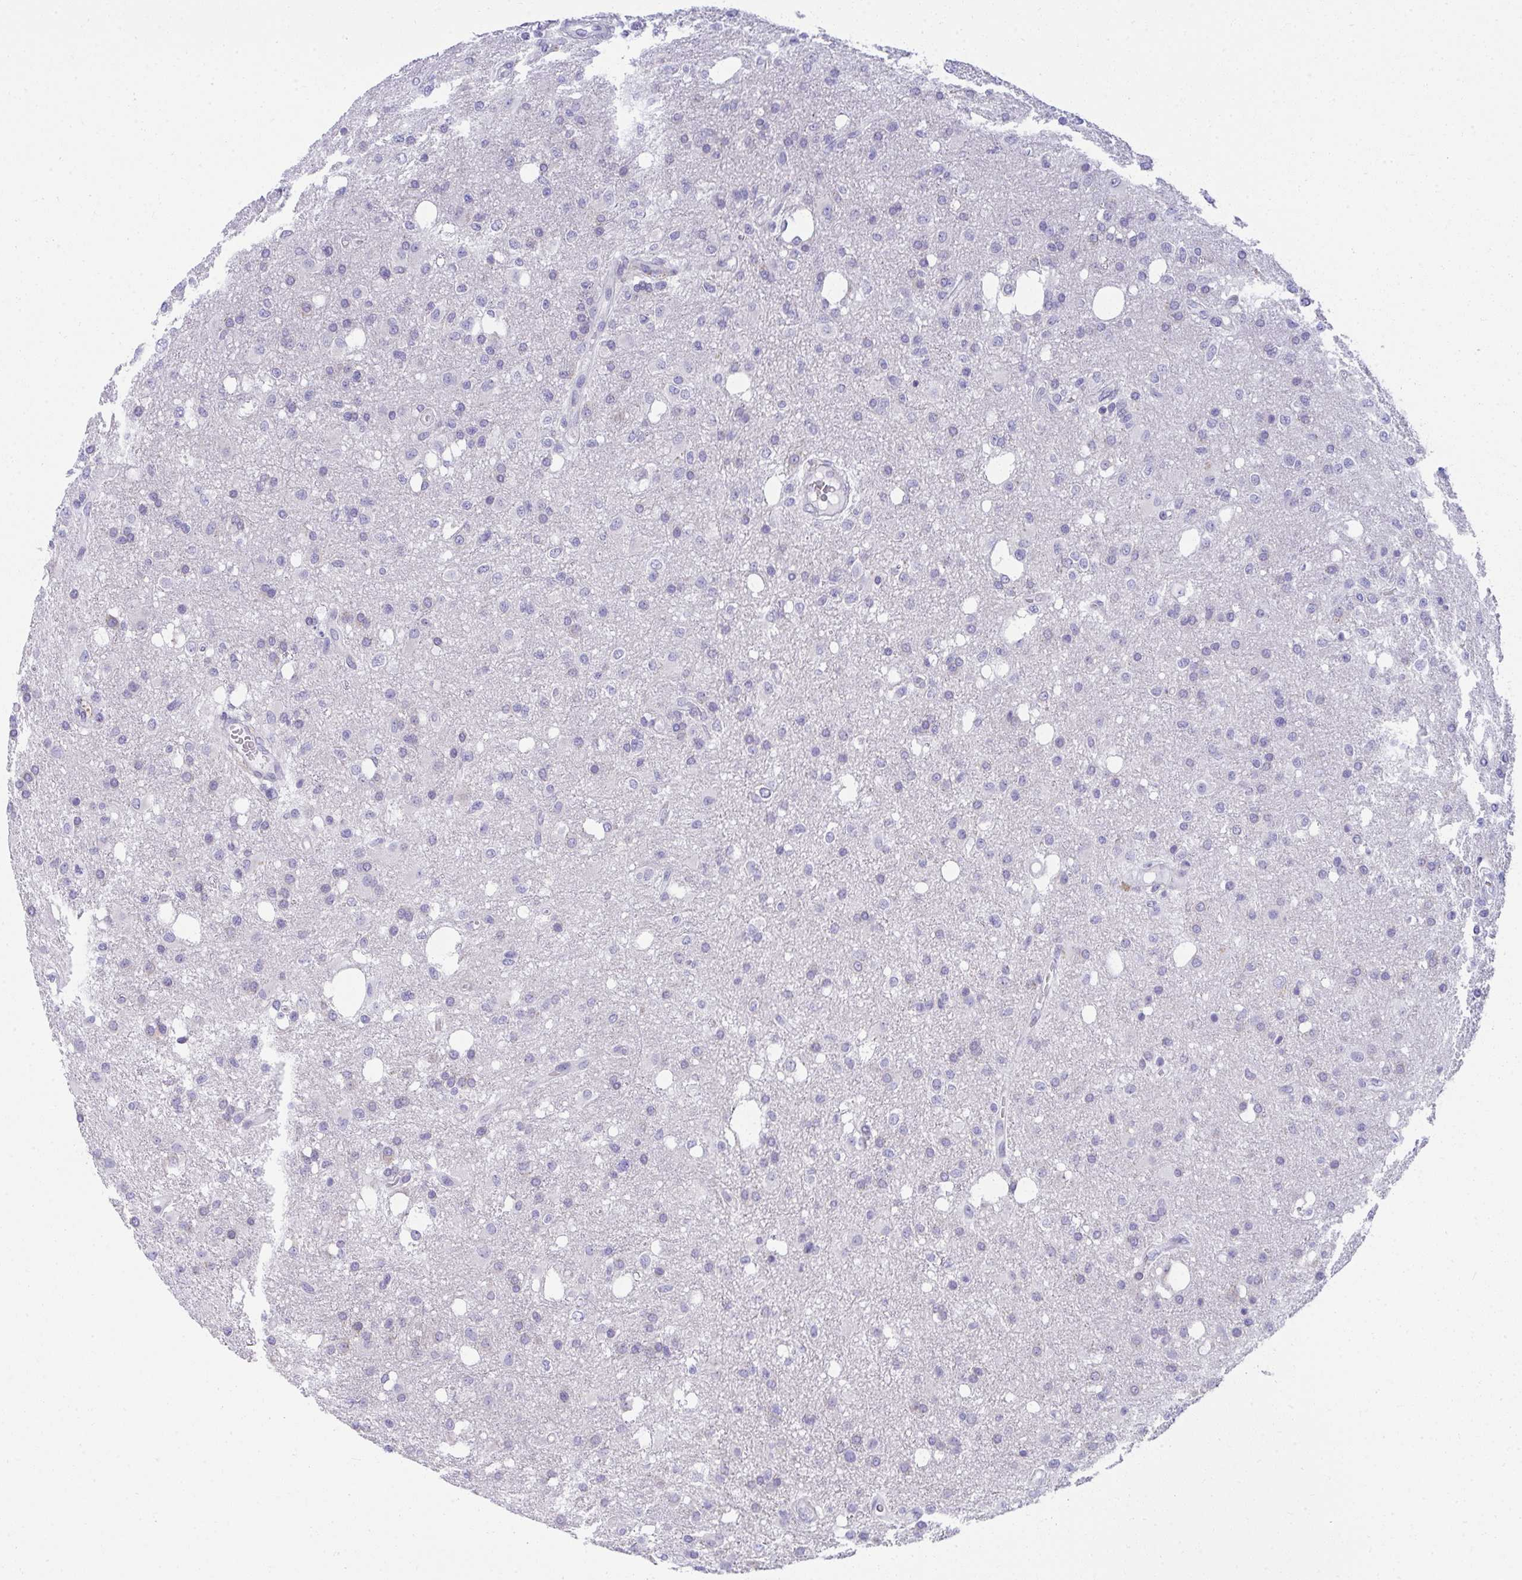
{"staining": {"intensity": "negative", "quantity": "none", "location": "none"}, "tissue": "glioma", "cell_type": "Tumor cells", "image_type": "cancer", "snomed": [{"axis": "morphology", "description": "Glioma, malignant, Low grade"}, {"axis": "topography", "description": "Brain"}], "caption": "There is no significant expression in tumor cells of malignant glioma (low-grade).", "gene": "FASLG", "patient": {"sex": "female", "age": 58}}